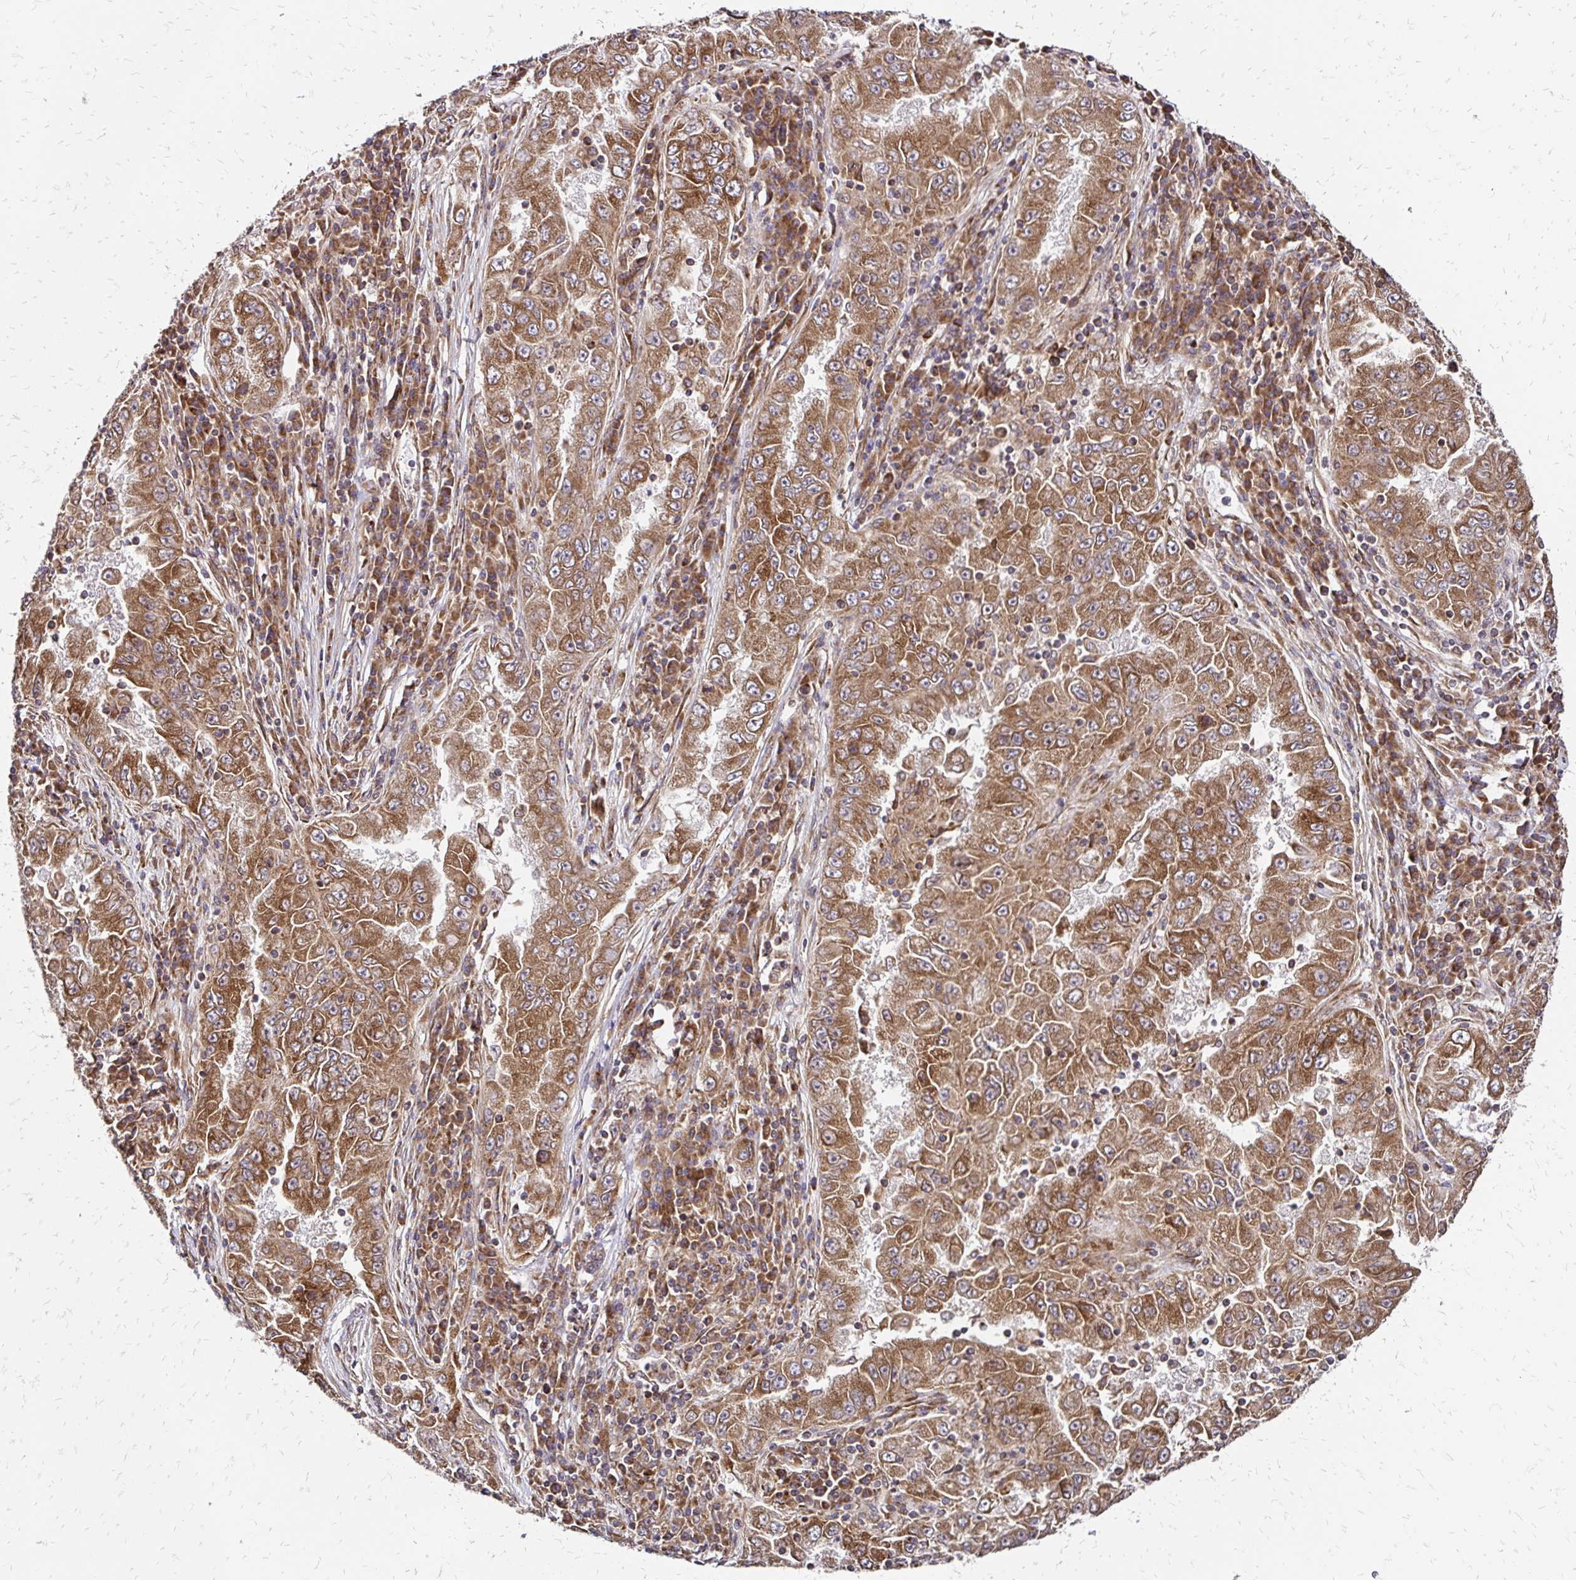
{"staining": {"intensity": "moderate", "quantity": ">75%", "location": "cytoplasmic/membranous"}, "tissue": "lung cancer", "cell_type": "Tumor cells", "image_type": "cancer", "snomed": [{"axis": "morphology", "description": "Adenocarcinoma, NOS"}, {"axis": "morphology", "description": "Adenocarcinoma primary or metastatic"}, {"axis": "topography", "description": "Lung"}], "caption": "IHC of human lung cancer displays medium levels of moderate cytoplasmic/membranous positivity in about >75% of tumor cells.", "gene": "ZW10", "patient": {"sex": "male", "age": 74}}